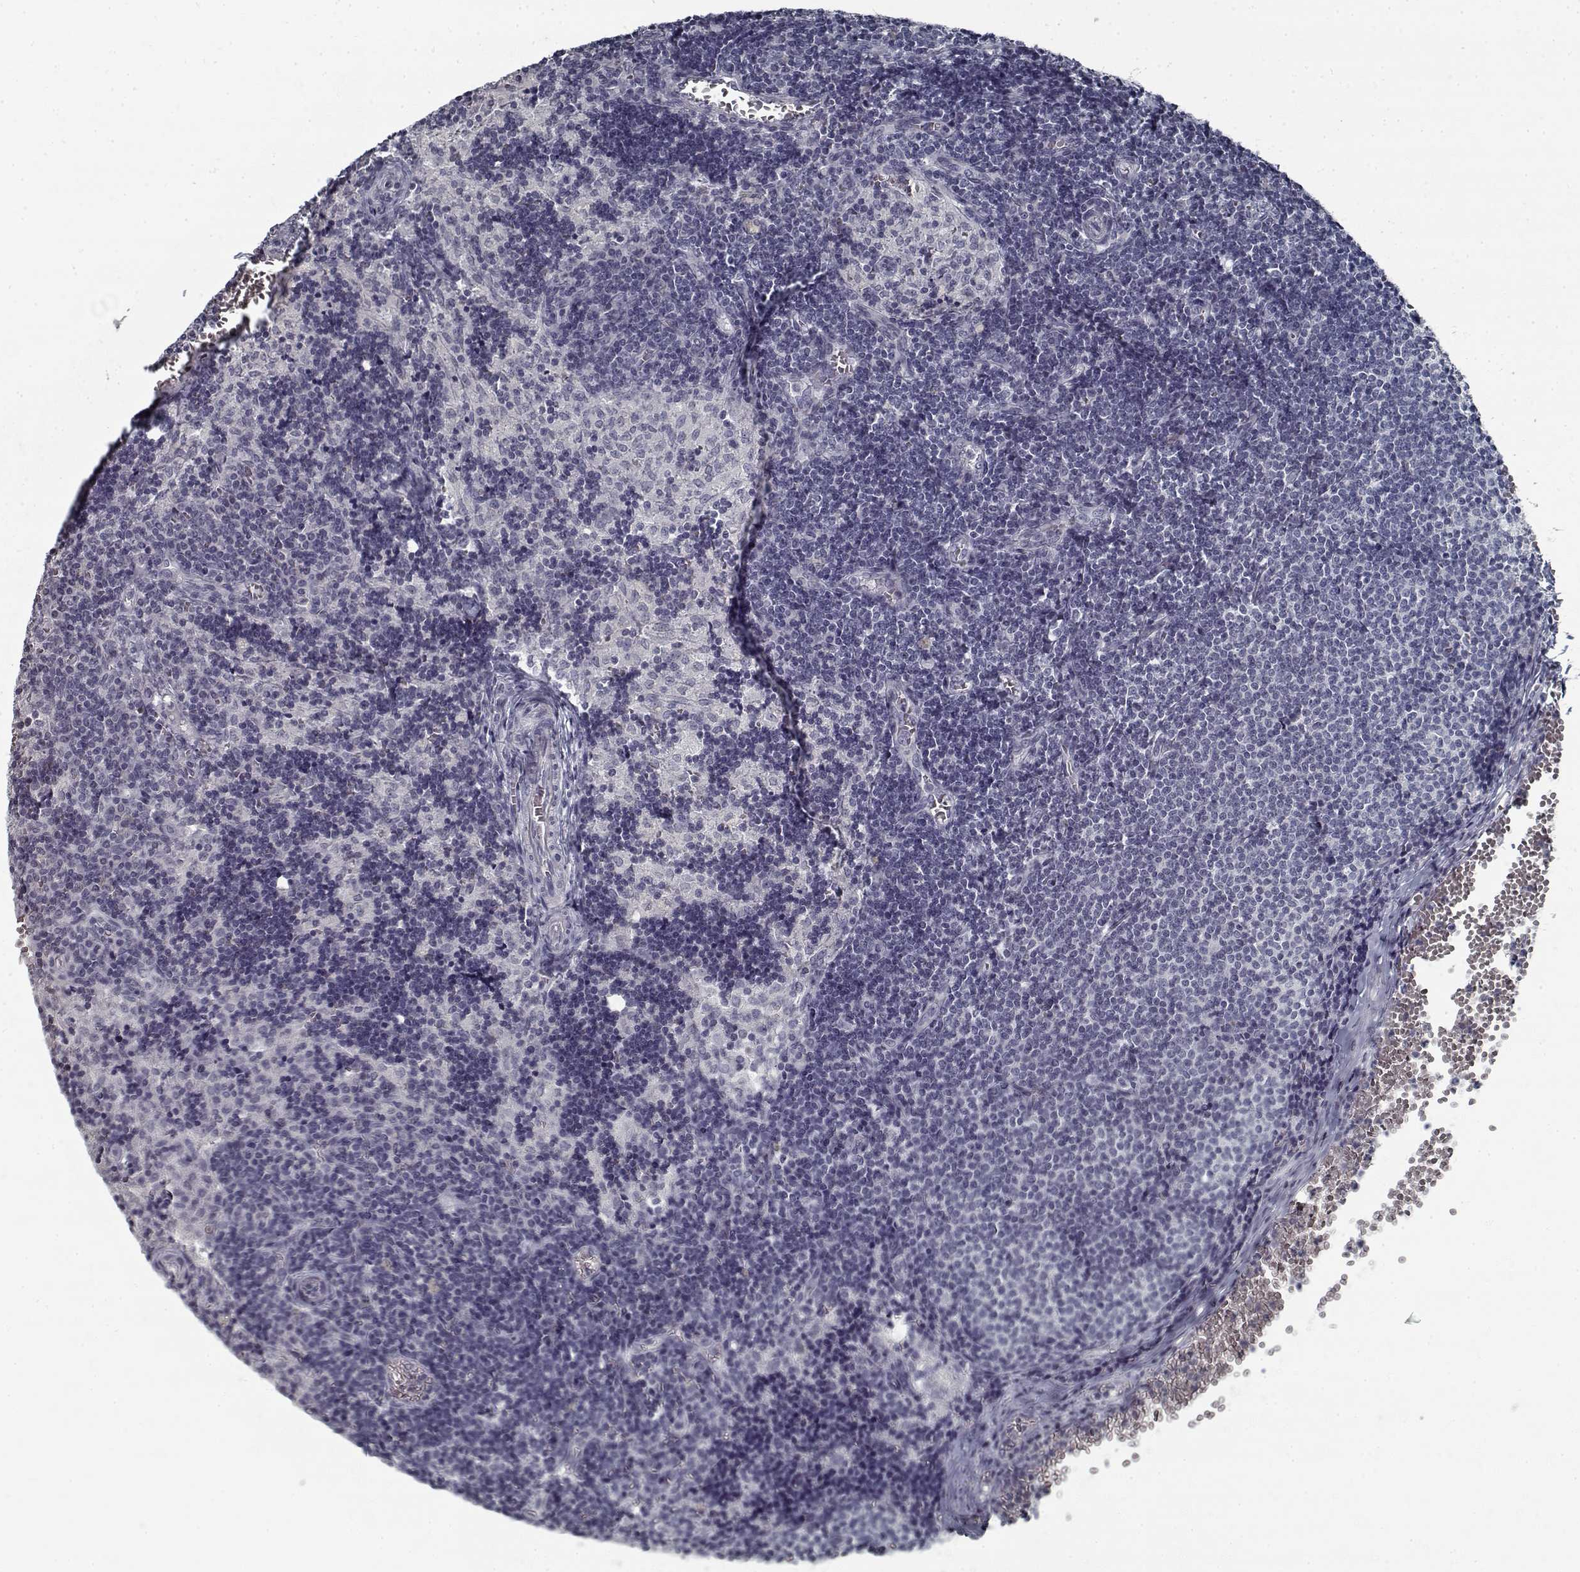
{"staining": {"intensity": "negative", "quantity": "none", "location": "none"}, "tissue": "lymph node", "cell_type": "Germinal center cells", "image_type": "normal", "snomed": [{"axis": "morphology", "description": "Normal tissue, NOS"}, {"axis": "topography", "description": "Lymph node"}], "caption": "DAB (3,3'-diaminobenzidine) immunohistochemical staining of normal lymph node reveals no significant staining in germinal center cells.", "gene": "GAD2", "patient": {"sex": "female", "age": 50}}